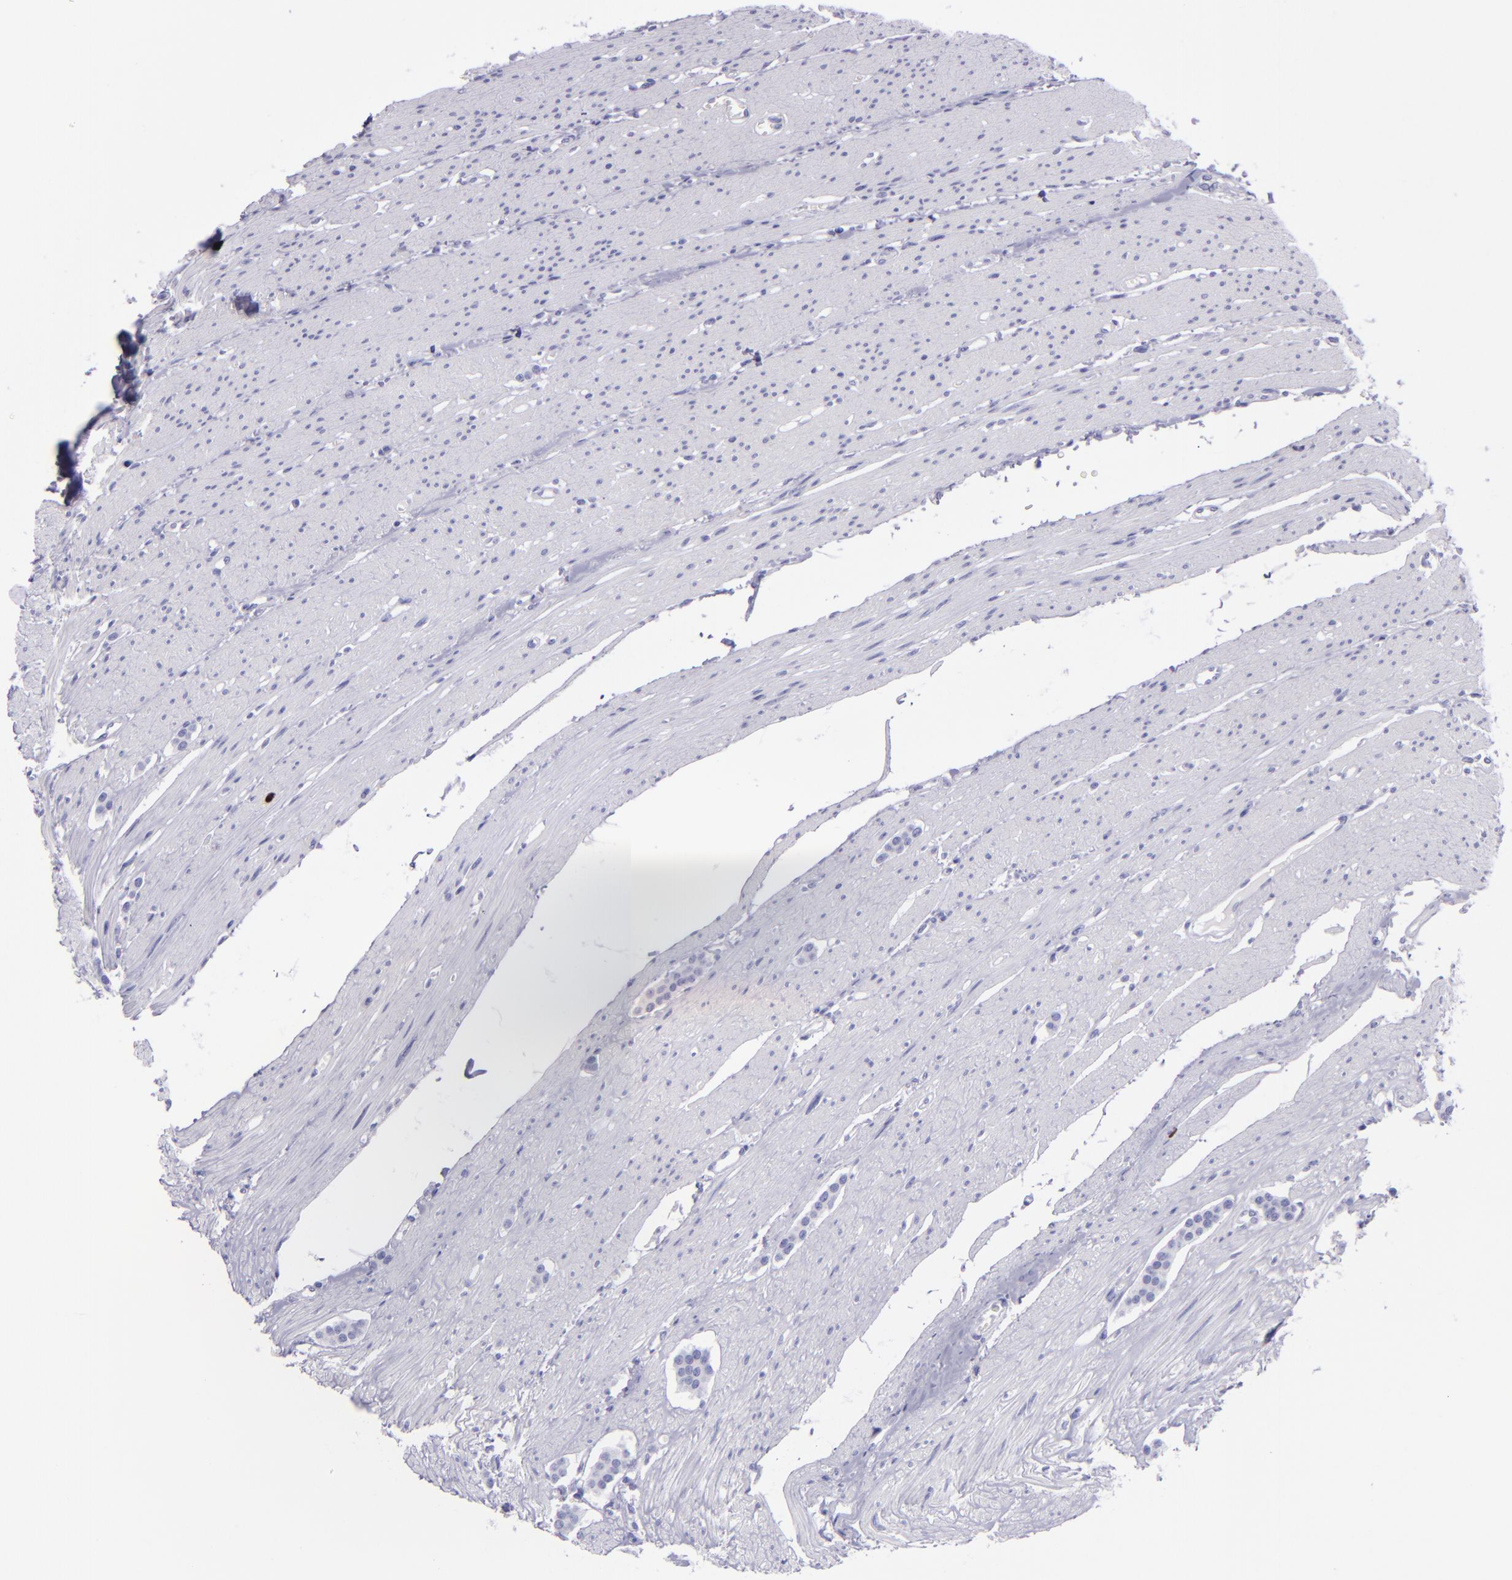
{"staining": {"intensity": "negative", "quantity": "none", "location": "none"}, "tissue": "carcinoid", "cell_type": "Tumor cells", "image_type": "cancer", "snomed": [{"axis": "morphology", "description": "Carcinoid, malignant, NOS"}, {"axis": "topography", "description": "Small intestine"}], "caption": "This is an immunohistochemistry (IHC) micrograph of human carcinoid (malignant). There is no expression in tumor cells.", "gene": "TOP2A", "patient": {"sex": "male", "age": 60}}